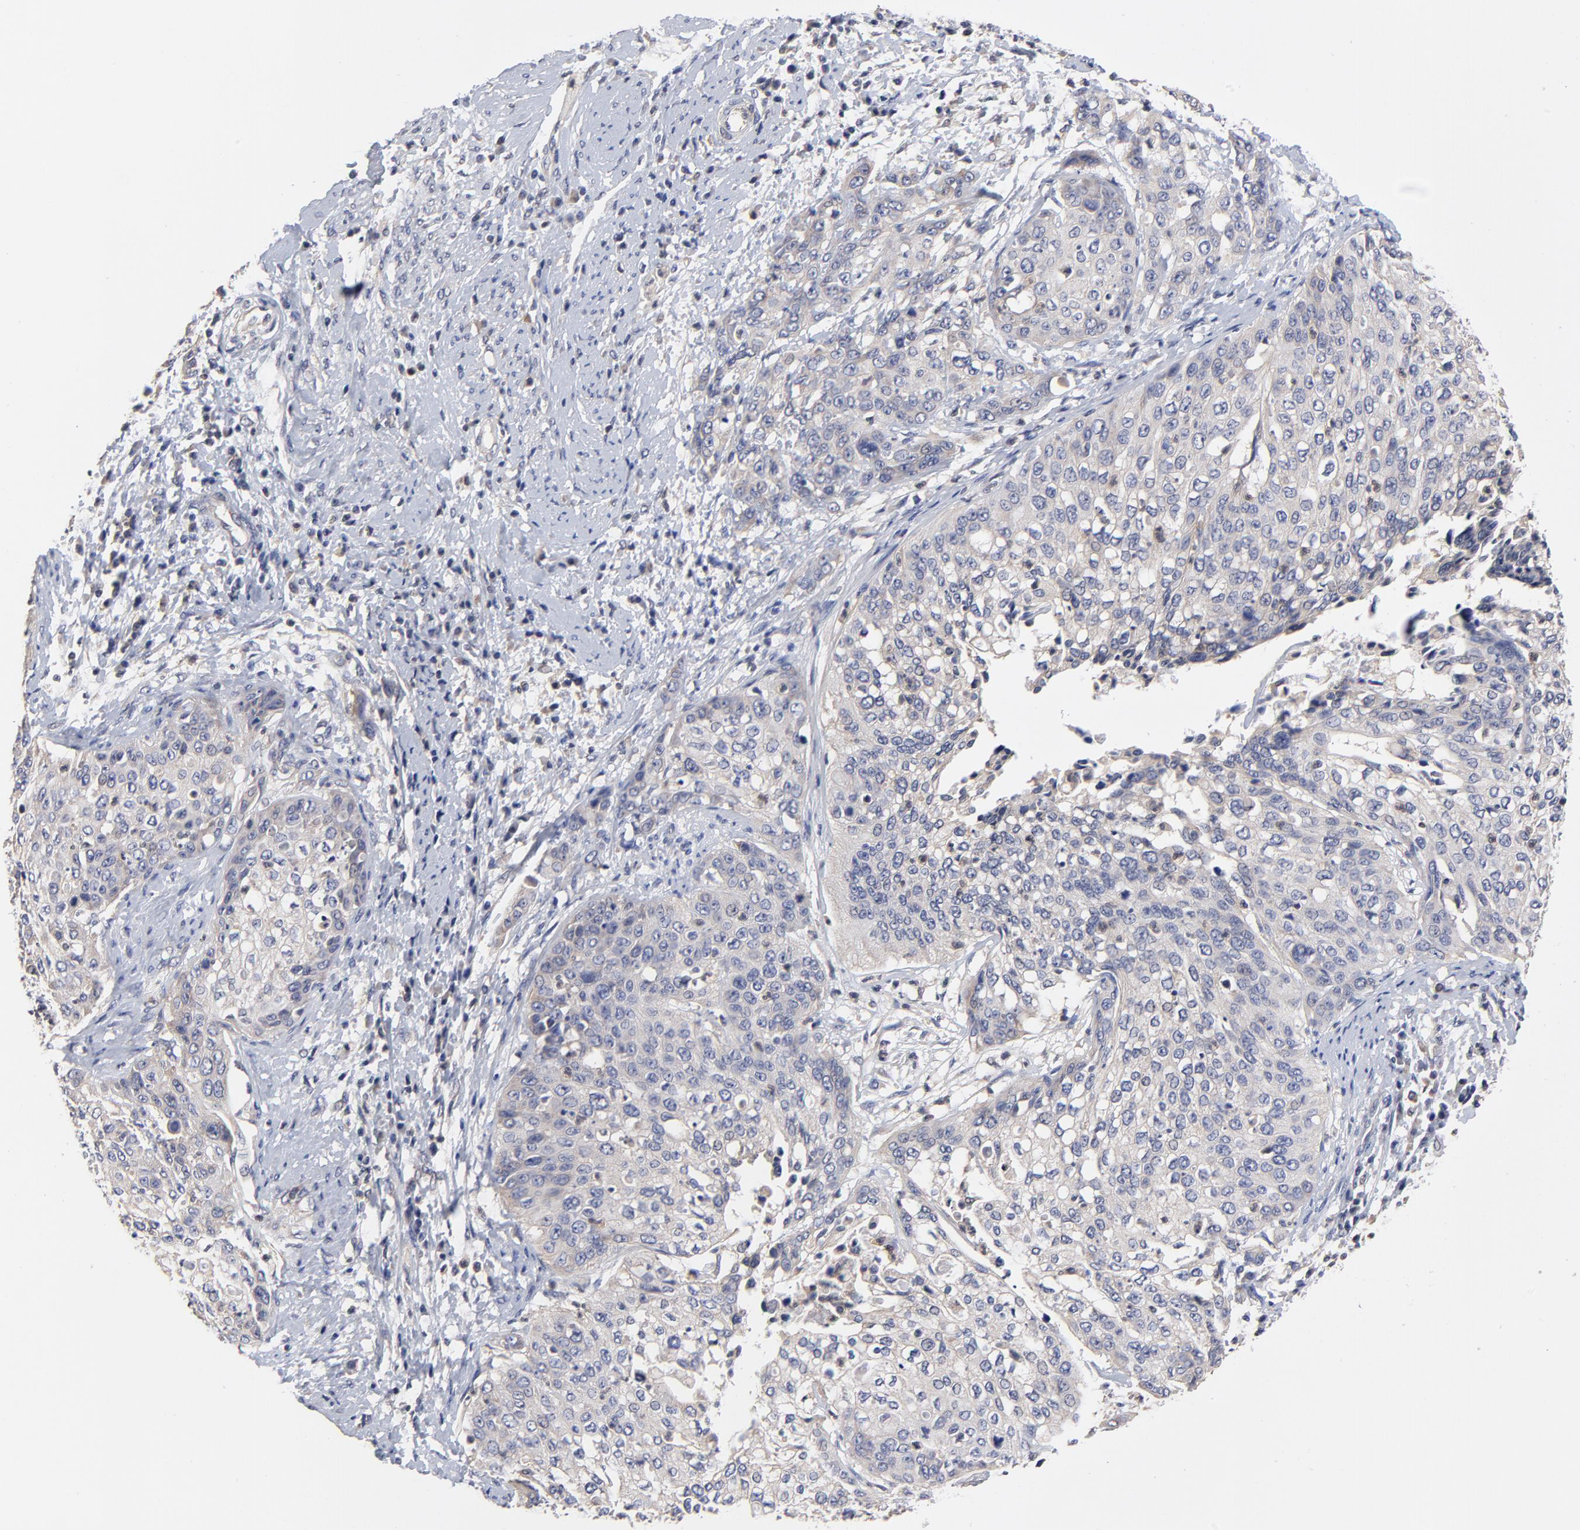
{"staining": {"intensity": "weak", "quantity": ">75%", "location": "cytoplasmic/membranous"}, "tissue": "cervical cancer", "cell_type": "Tumor cells", "image_type": "cancer", "snomed": [{"axis": "morphology", "description": "Squamous cell carcinoma, NOS"}, {"axis": "topography", "description": "Cervix"}], "caption": "Protein expression analysis of human cervical squamous cell carcinoma reveals weak cytoplasmic/membranous positivity in about >75% of tumor cells.", "gene": "PCMT1", "patient": {"sex": "female", "age": 41}}